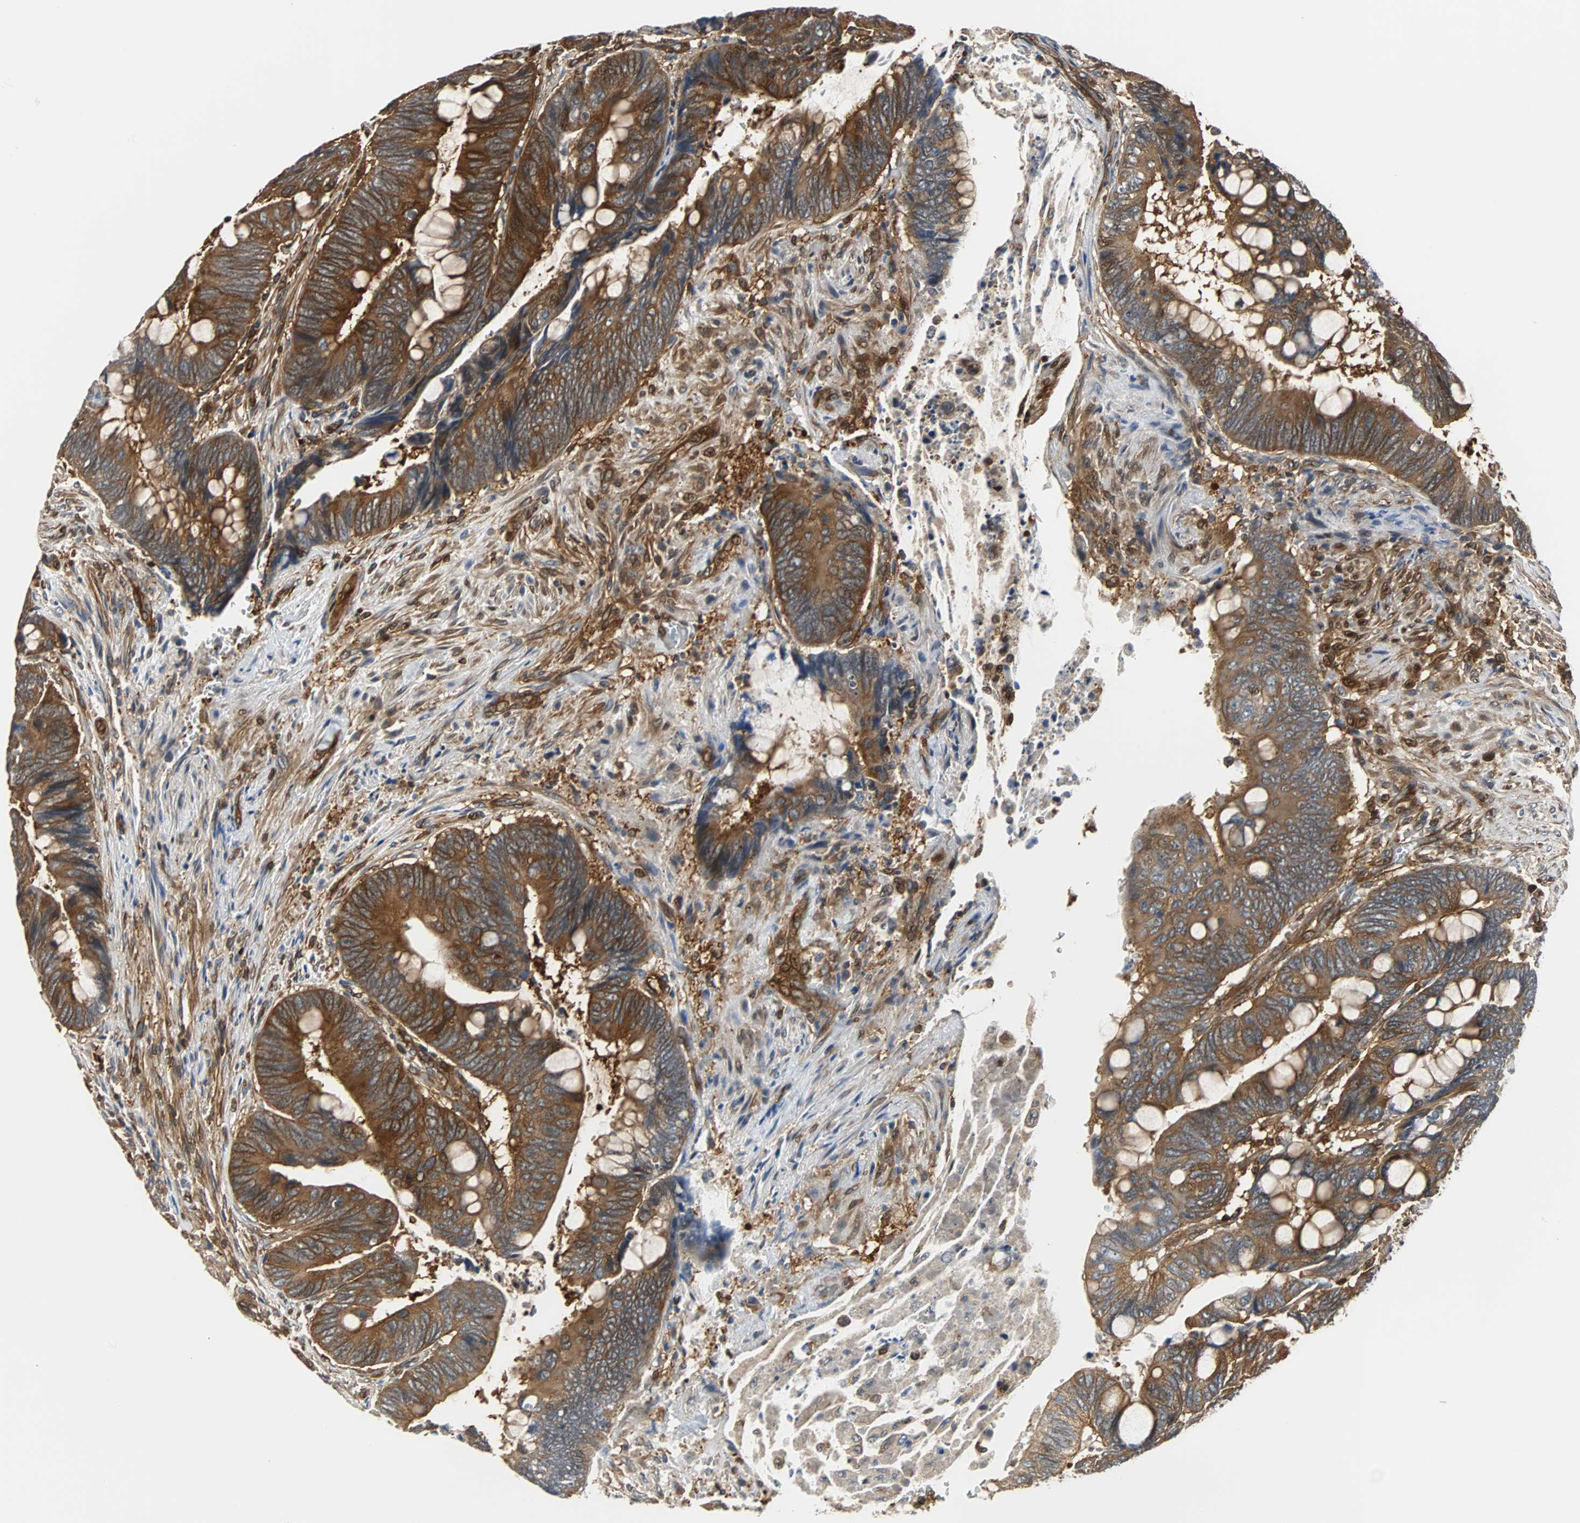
{"staining": {"intensity": "strong", "quantity": ">75%", "location": "cytoplasmic/membranous"}, "tissue": "colorectal cancer", "cell_type": "Tumor cells", "image_type": "cancer", "snomed": [{"axis": "morphology", "description": "Normal tissue, NOS"}, {"axis": "morphology", "description": "Adenocarcinoma, NOS"}, {"axis": "topography", "description": "Rectum"}], "caption": "Strong cytoplasmic/membranous protein positivity is present in approximately >75% of tumor cells in colorectal cancer.", "gene": "RELA", "patient": {"sex": "male", "age": 92}}